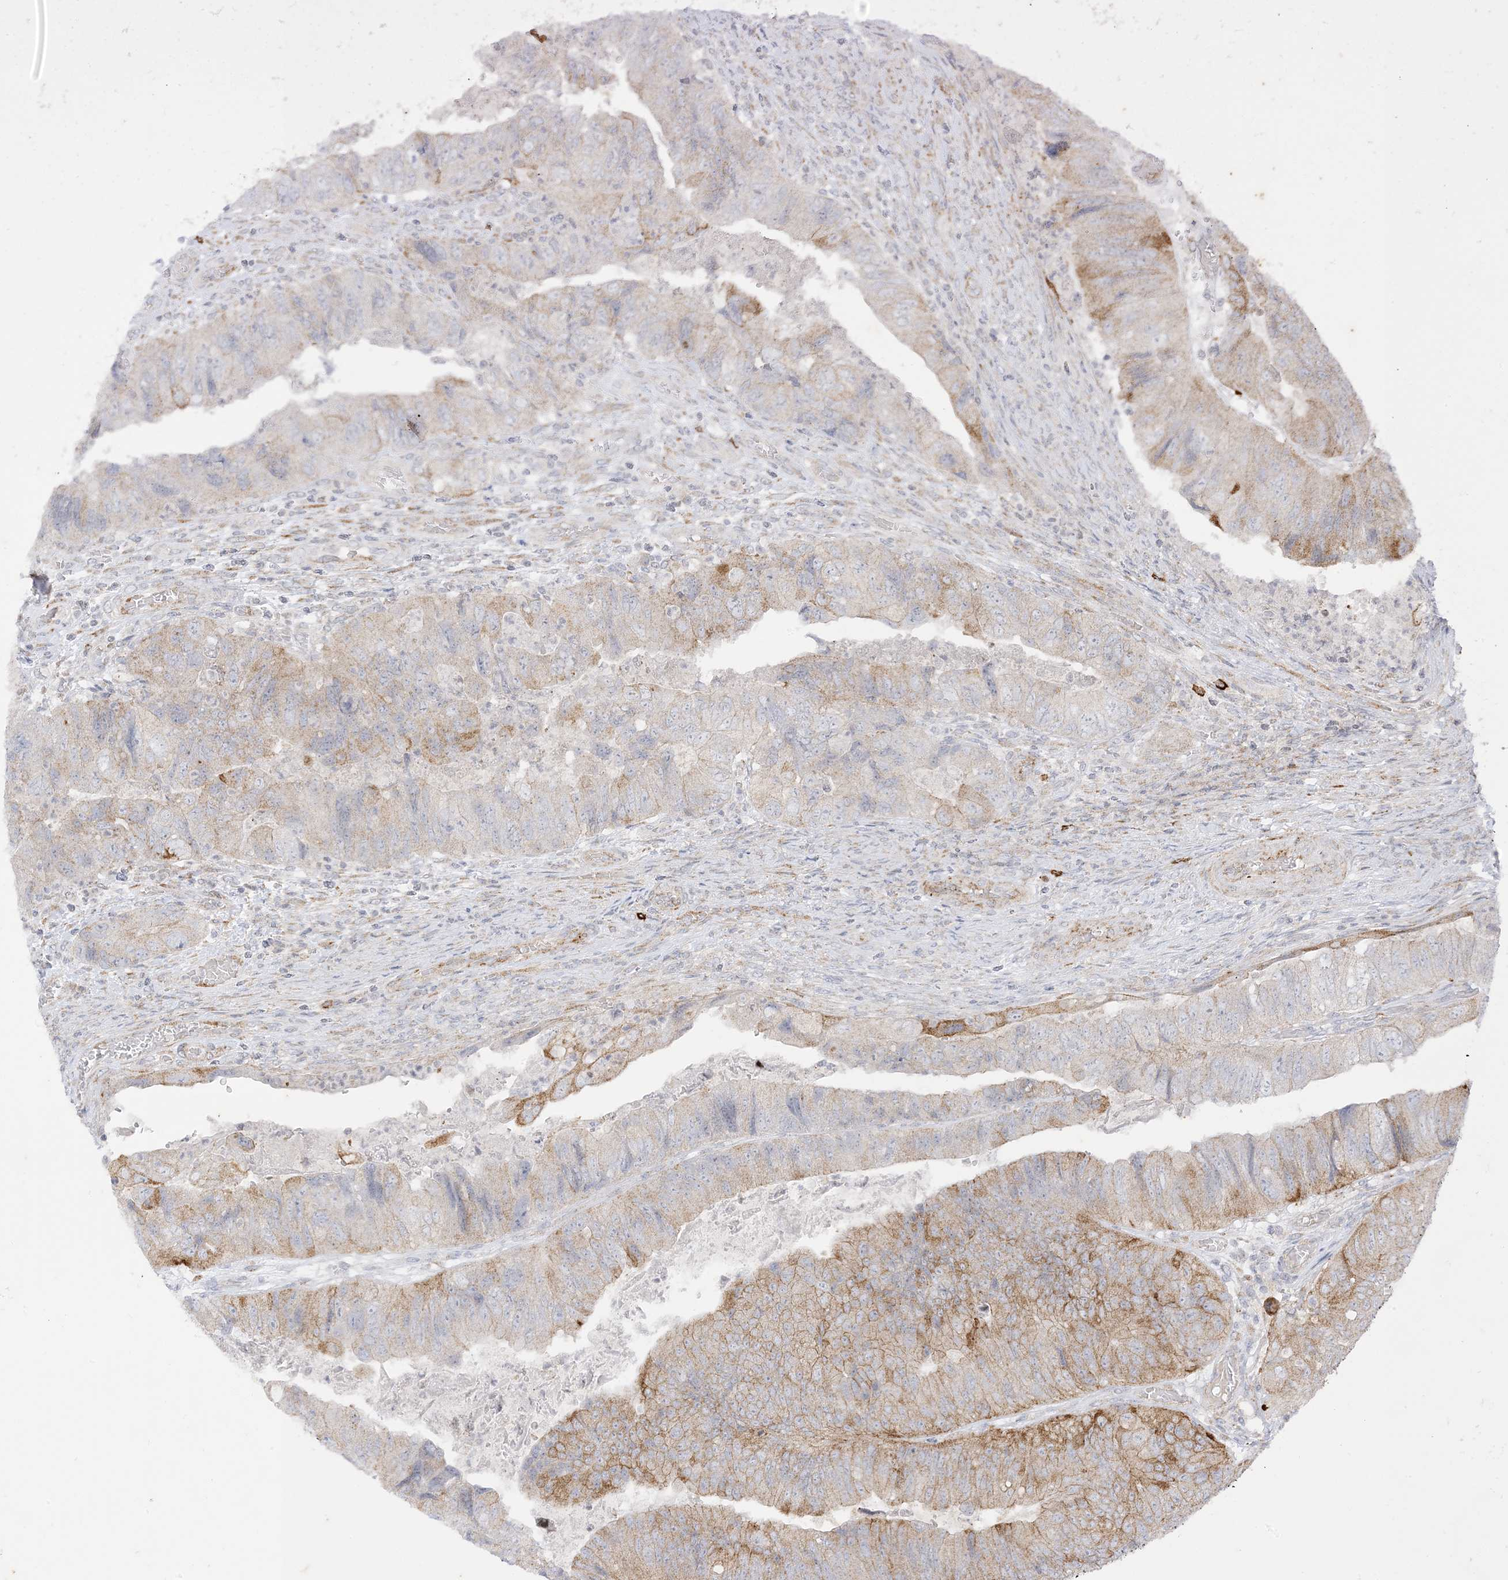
{"staining": {"intensity": "moderate", "quantity": "25%-75%", "location": "cytoplasmic/membranous"}, "tissue": "colorectal cancer", "cell_type": "Tumor cells", "image_type": "cancer", "snomed": [{"axis": "morphology", "description": "Adenocarcinoma, NOS"}, {"axis": "topography", "description": "Rectum"}], "caption": "Protein staining shows moderate cytoplasmic/membranous staining in approximately 25%-75% of tumor cells in adenocarcinoma (colorectal).", "gene": "RAC1", "patient": {"sex": "male", "age": 63}}